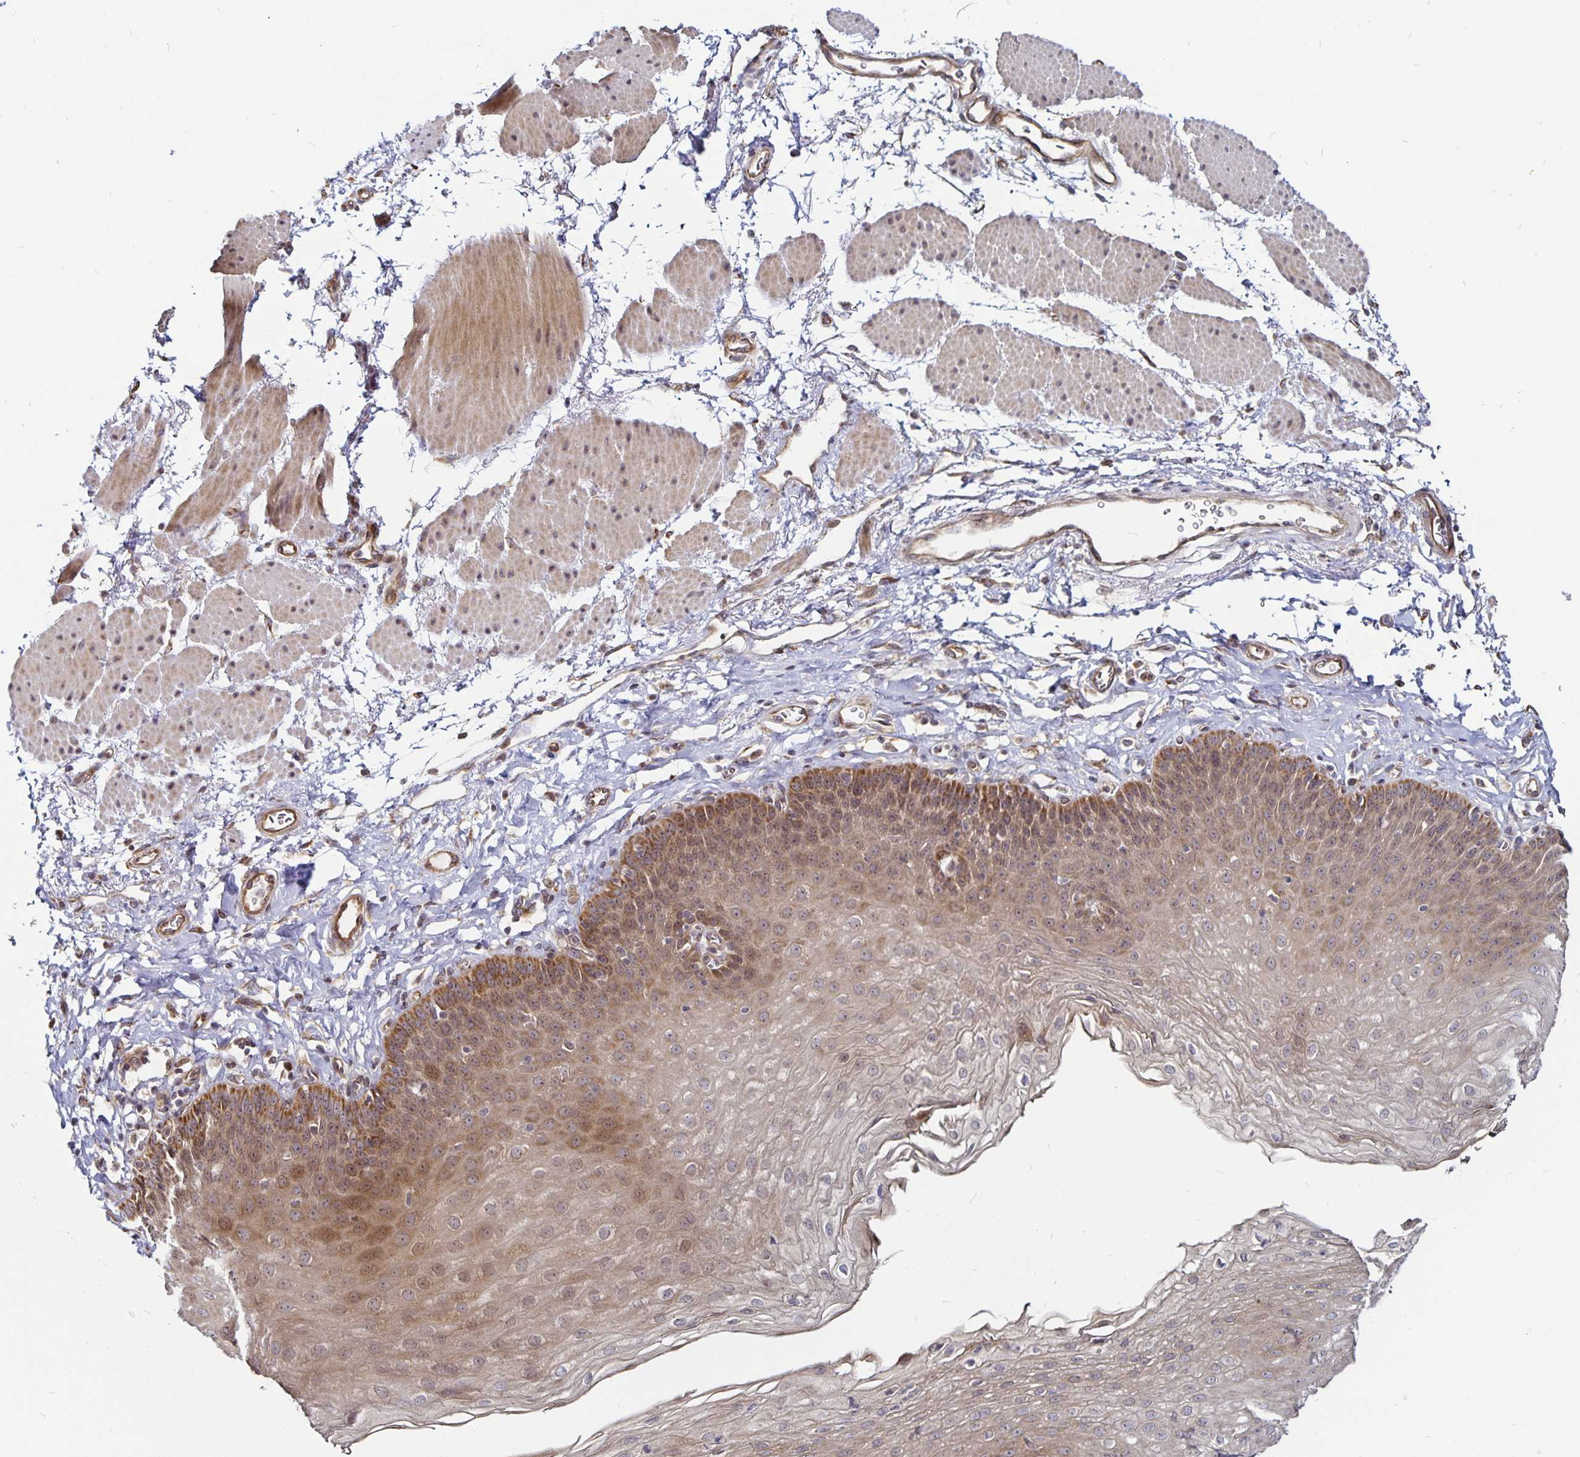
{"staining": {"intensity": "moderate", "quantity": "25%-75%", "location": "cytoplasmic/membranous,nuclear"}, "tissue": "esophagus", "cell_type": "Squamous epithelial cells", "image_type": "normal", "snomed": [{"axis": "morphology", "description": "Normal tissue, NOS"}, {"axis": "topography", "description": "Esophagus"}], "caption": "Squamous epithelial cells reveal medium levels of moderate cytoplasmic/membranous,nuclear expression in approximately 25%-75% of cells in normal esophagus.", "gene": "CYP27A1", "patient": {"sex": "female", "age": 81}}